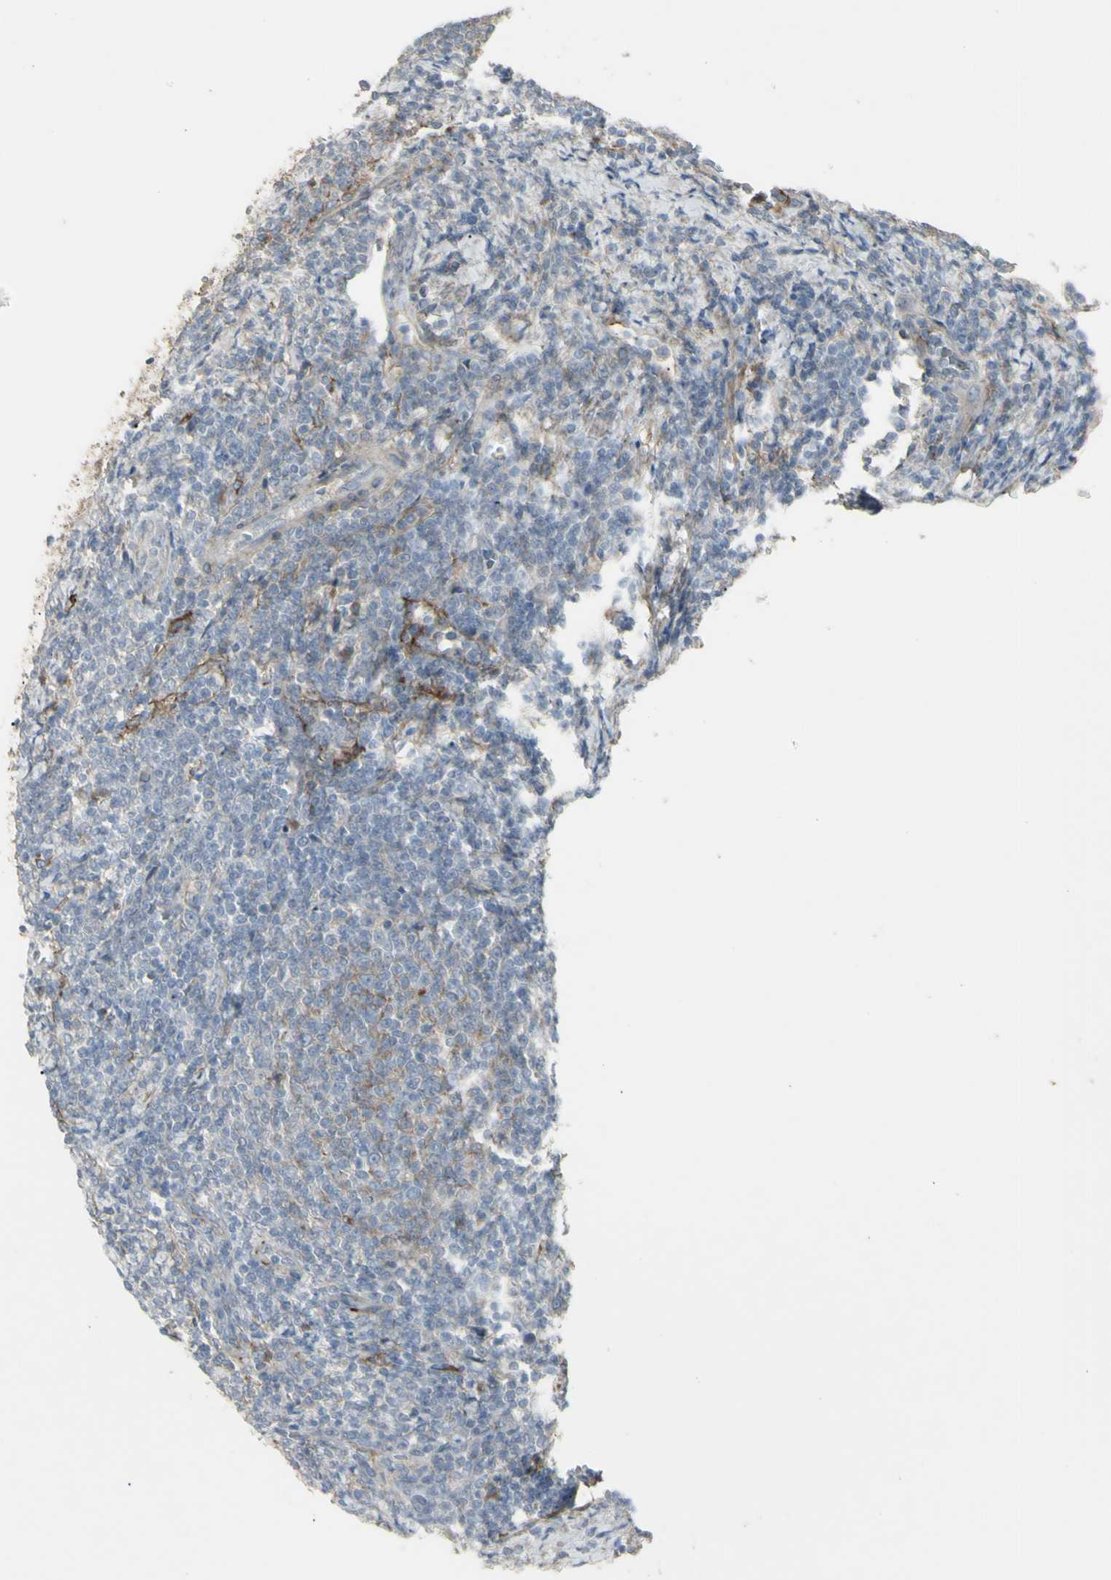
{"staining": {"intensity": "weak", "quantity": "<25%", "location": "cytoplasmic/membranous"}, "tissue": "lymphoma", "cell_type": "Tumor cells", "image_type": "cancer", "snomed": [{"axis": "morphology", "description": "Malignant lymphoma, non-Hodgkin's type, Low grade"}, {"axis": "topography", "description": "Lymph node"}], "caption": "This is a image of IHC staining of lymphoma, which shows no staining in tumor cells.", "gene": "CD276", "patient": {"sex": "male", "age": 66}}